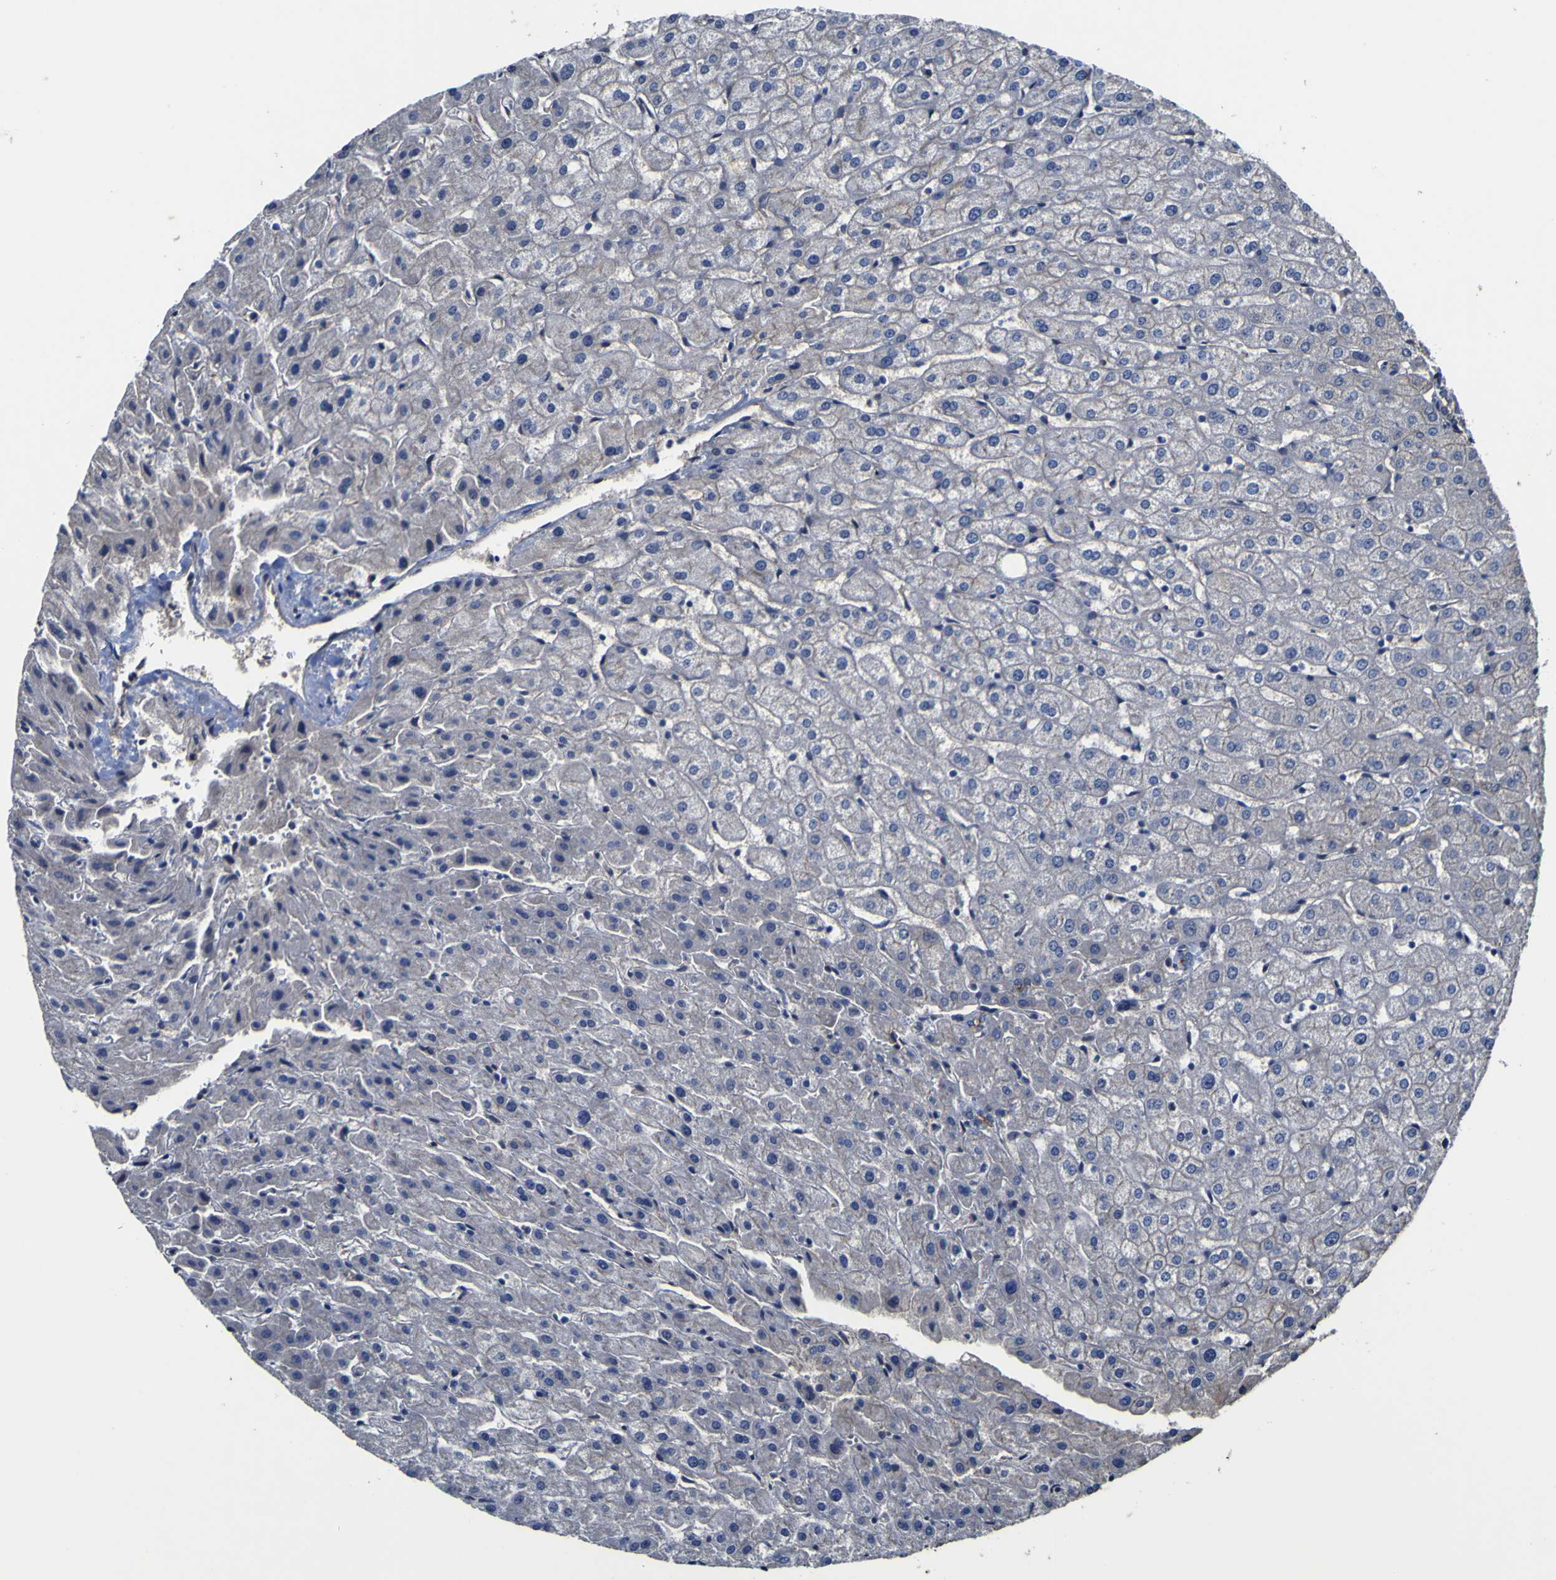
{"staining": {"intensity": "weak", "quantity": "<25%", "location": "cytoplasmic/membranous"}, "tissue": "liver", "cell_type": "Cholangiocytes", "image_type": "normal", "snomed": [{"axis": "morphology", "description": "Normal tissue, NOS"}, {"axis": "morphology", "description": "Fibrosis, NOS"}, {"axis": "topography", "description": "Liver"}], "caption": "Immunohistochemistry of unremarkable human liver shows no expression in cholangiocytes.", "gene": "CCL2", "patient": {"sex": "female", "age": 29}}